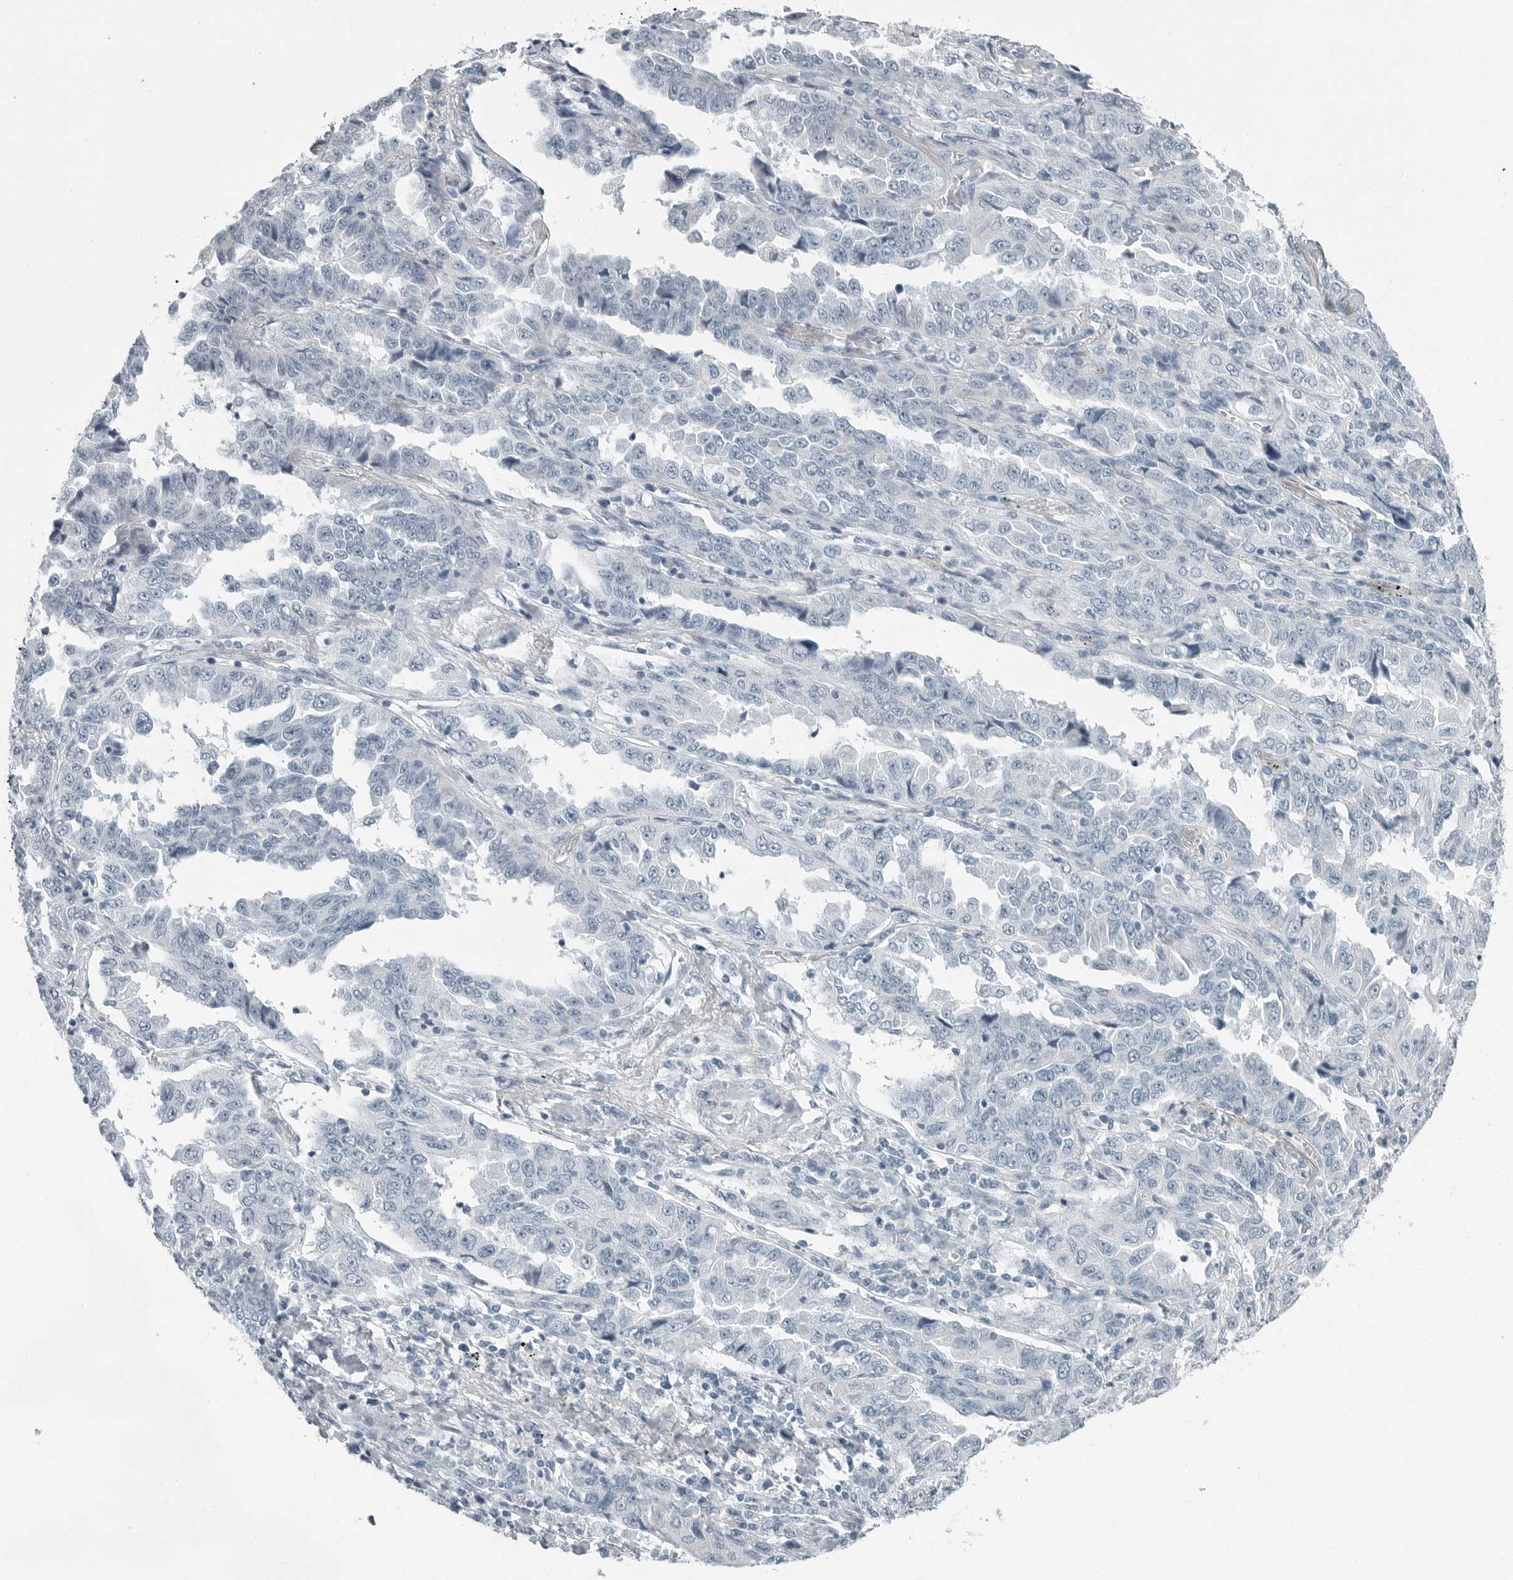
{"staining": {"intensity": "negative", "quantity": "none", "location": "none"}, "tissue": "lung cancer", "cell_type": "Tumor cells", "image_type": "cancer", "snomed": [{"axis": "morphology", "description": "Adenocarcinoma, NOS"}, {"axis": "topography", "description": "Lung"}], "caption": "An immunohistochemistry histopathology image of lung cancer (adenocarcinoma) is shown. There is no staining in tumor cells of lung cancer (adenocarcinoma).", "gene": "ZPBP2", "patient": {"sex": "female", "age": 51}}